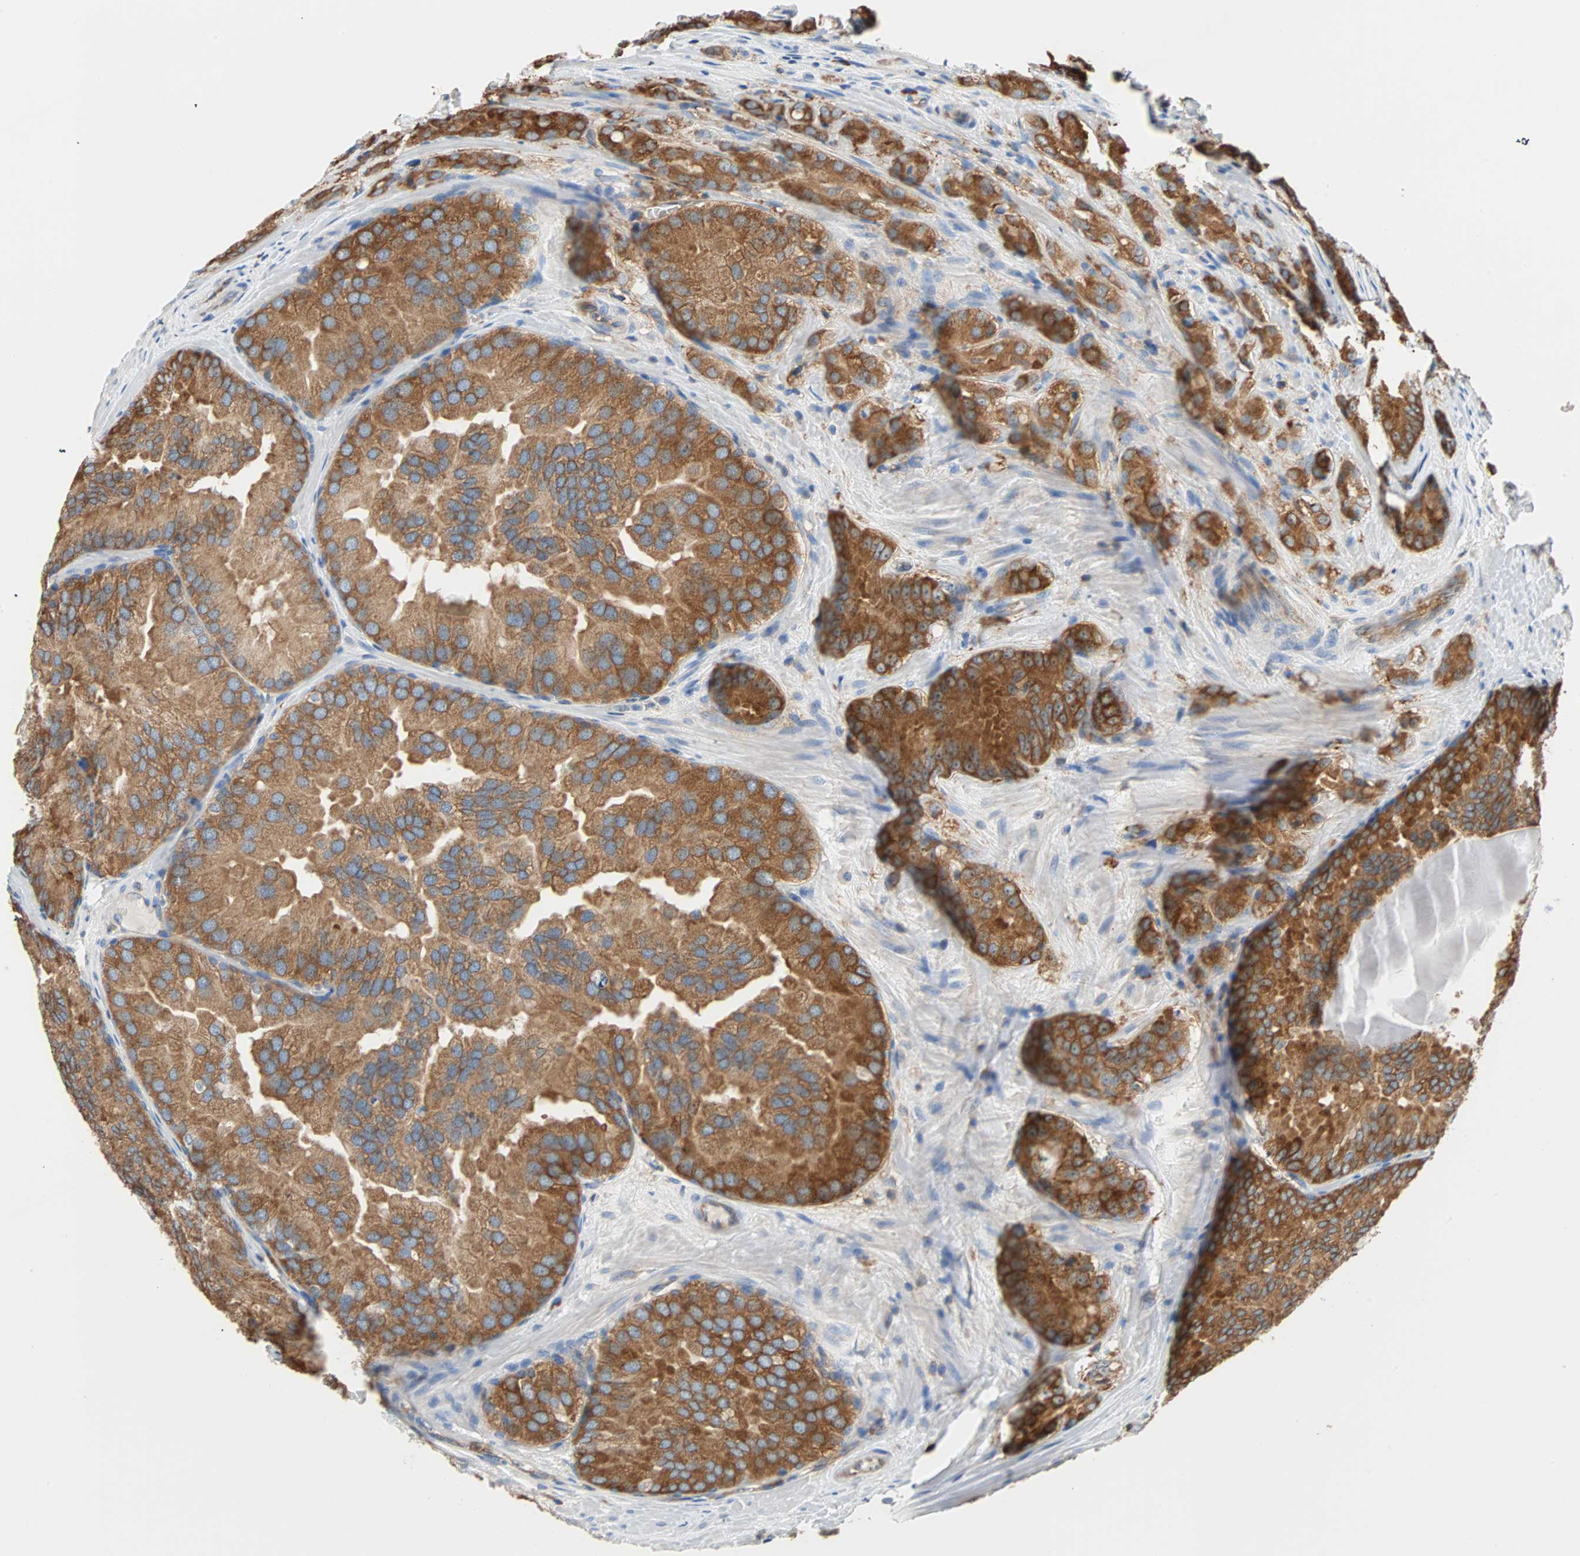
{"staining": {"intensity": "strong", "quantity": ">75%", "location": "cytoplasmic/membranous"}, "tissue": "prostate cancer", "cell_type": "Tumor cells", "image_type": "cancer", "snomed": [{"axis": "morphology", "description": "Adenocarcinoma, High grade"}, {"axis": "topography", "description": "Prostate"}], "caption": "IHC staining of high-grade adenocarcinoma (prostate), which demonstrates high levels of strong cytoplasmic/membranous staining in approximately >75% of tumor cells indicating strong cytoplasmic/membranous protein positivity. The staining was performed using DAB (3,3'-diaminobenzidine) (brown) for protein detection and nuclei were counterstained in hematoxylin (blue).", "gene": "EEF2", "patient": {"sex": "male", "age": 64}}